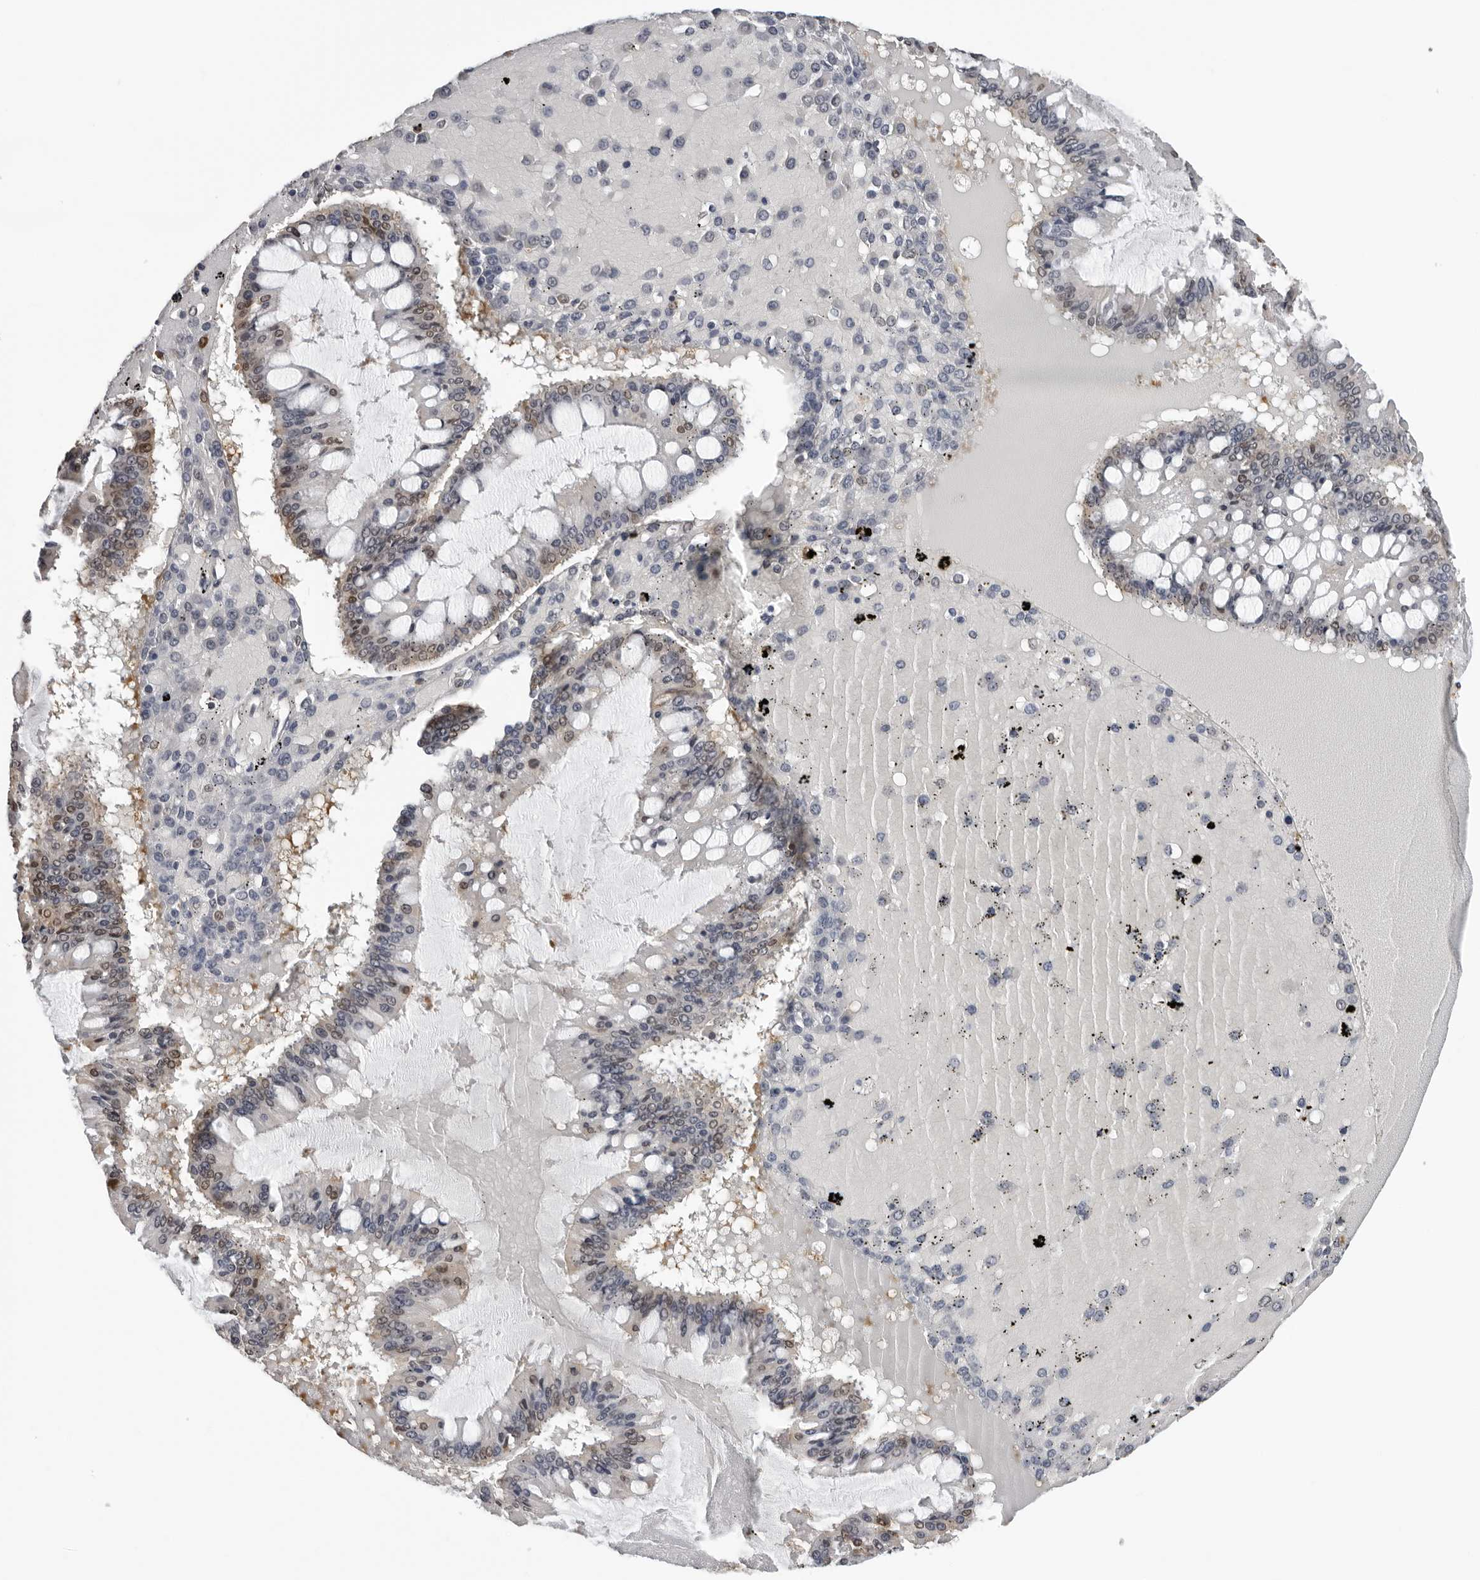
{"staining": {"intensity": "weak", "quantity": "25%-75%", "location": "cytoplasmic/membranous,nuclear"}, "tissue": "ovarian cancer", "cell_type": "Tumor cells", "image_type": "cancer", "snomed": [{"axis": "morphology", "description": "Cystadenocarcinoma, mucinous, NOS"}, {"axis": "topography", "description": "Ovary"}], "caption": "A histopathology image of mucinous cystadenocarcinoma (ovarian) stained for a protein displays weak cytoplasmic/membranous and nuclear brown staining in tumor cells.", "gene": "HSPH1", "patient": {"sex": "female", "age": 73}}